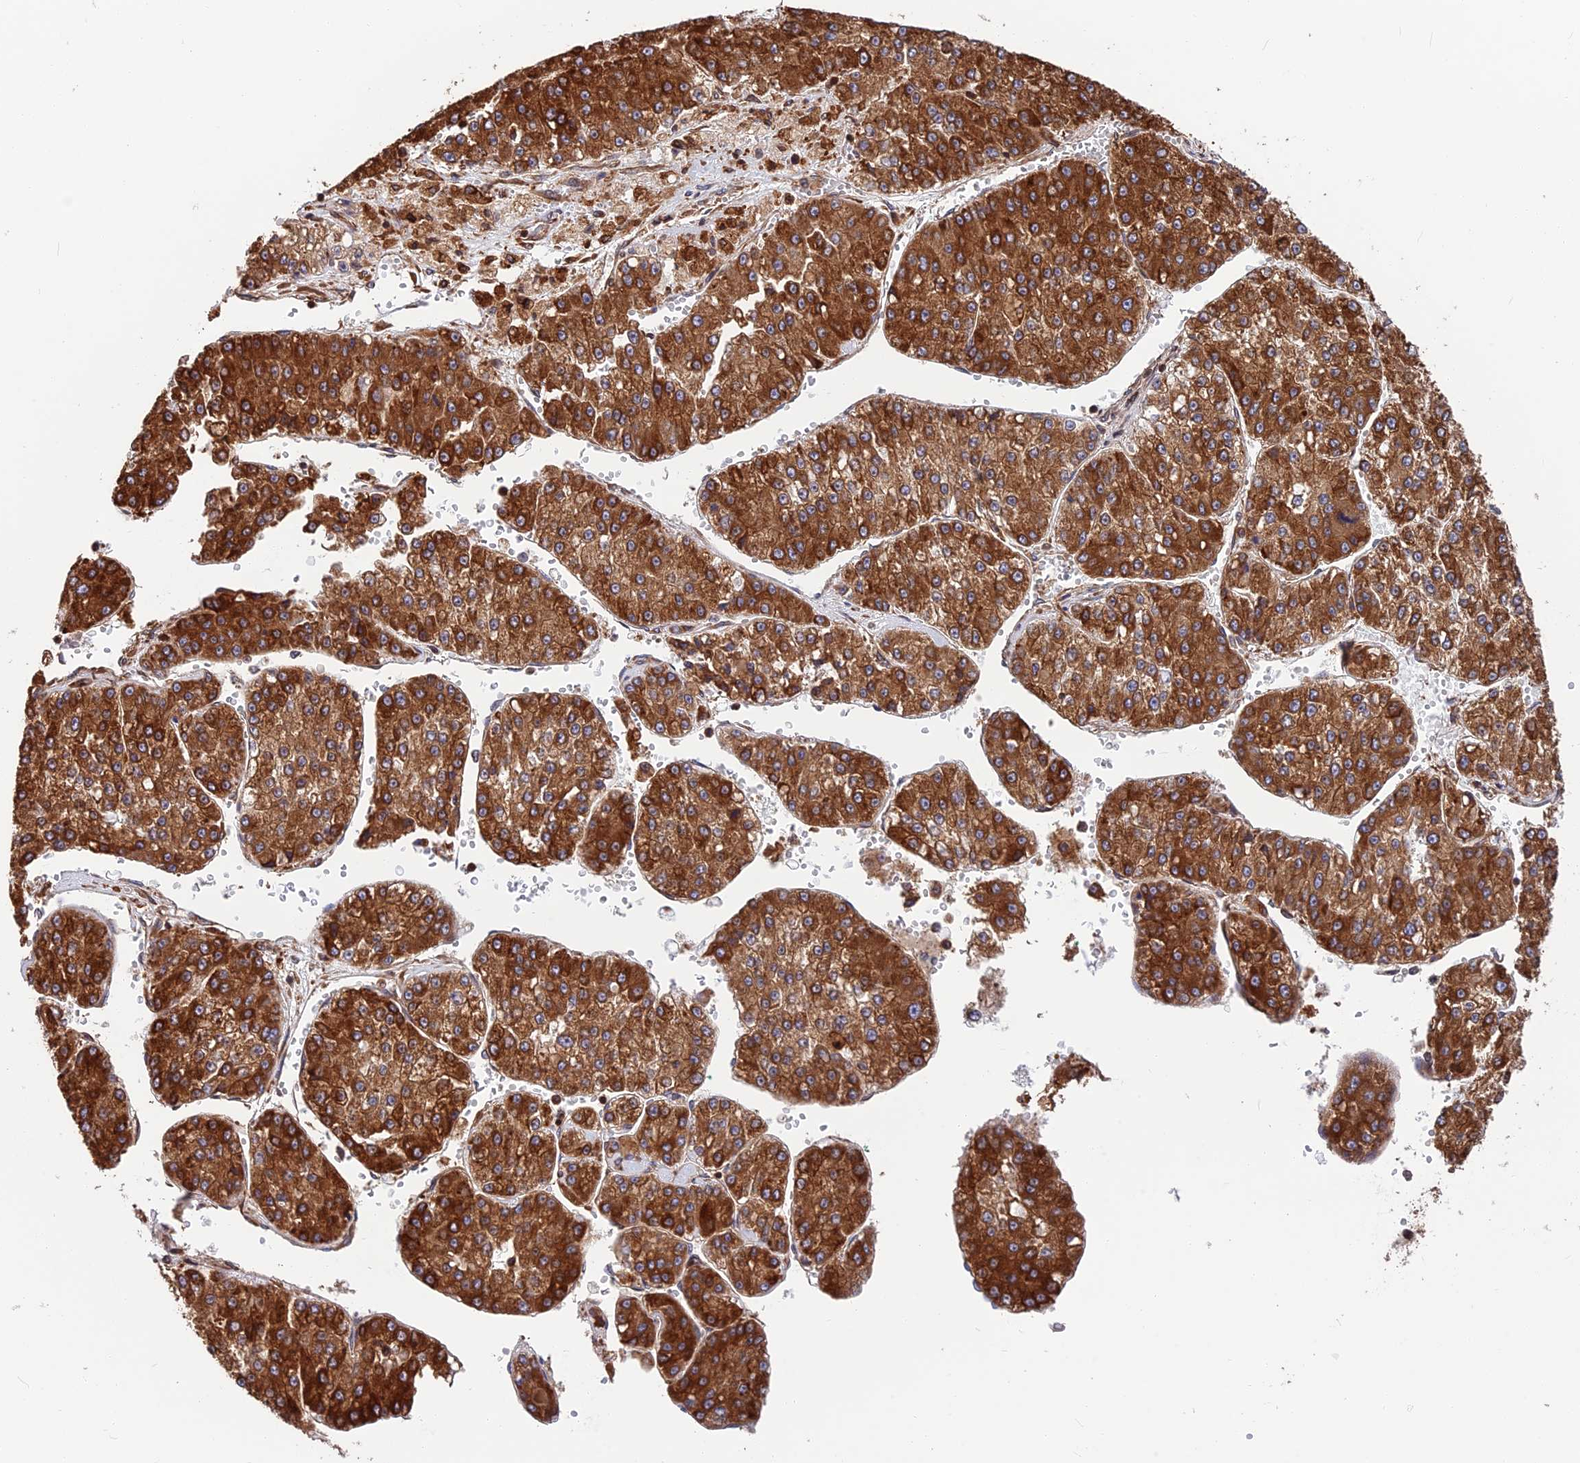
{"staining": {"intensity": "strong", "quantity": ">75%", "location": "cytoplasmic/membranous"}, "tissue": "liver cancer", "cell_type": "Tumor cells", "image_type": "cancer", "snomed": [{"axis": "morphology", "description": "Carcinoma, Hepatocellular, NOS"}, {"axis": "topography", "description": "Liver"}], "caption": "IHC histopathology image of neoplastic tissue: human hepatocellular carcinoma (liver) stained using immunohistochemistry (IHC) reveals high levels of strong protein expression localized specifically in the cytoplasmic/membranous of tumor cells, appearing as a cytoplasmic/membranous brown color.", "gene": "WDR1", "patient": {"sex": "female", "age": 73}}